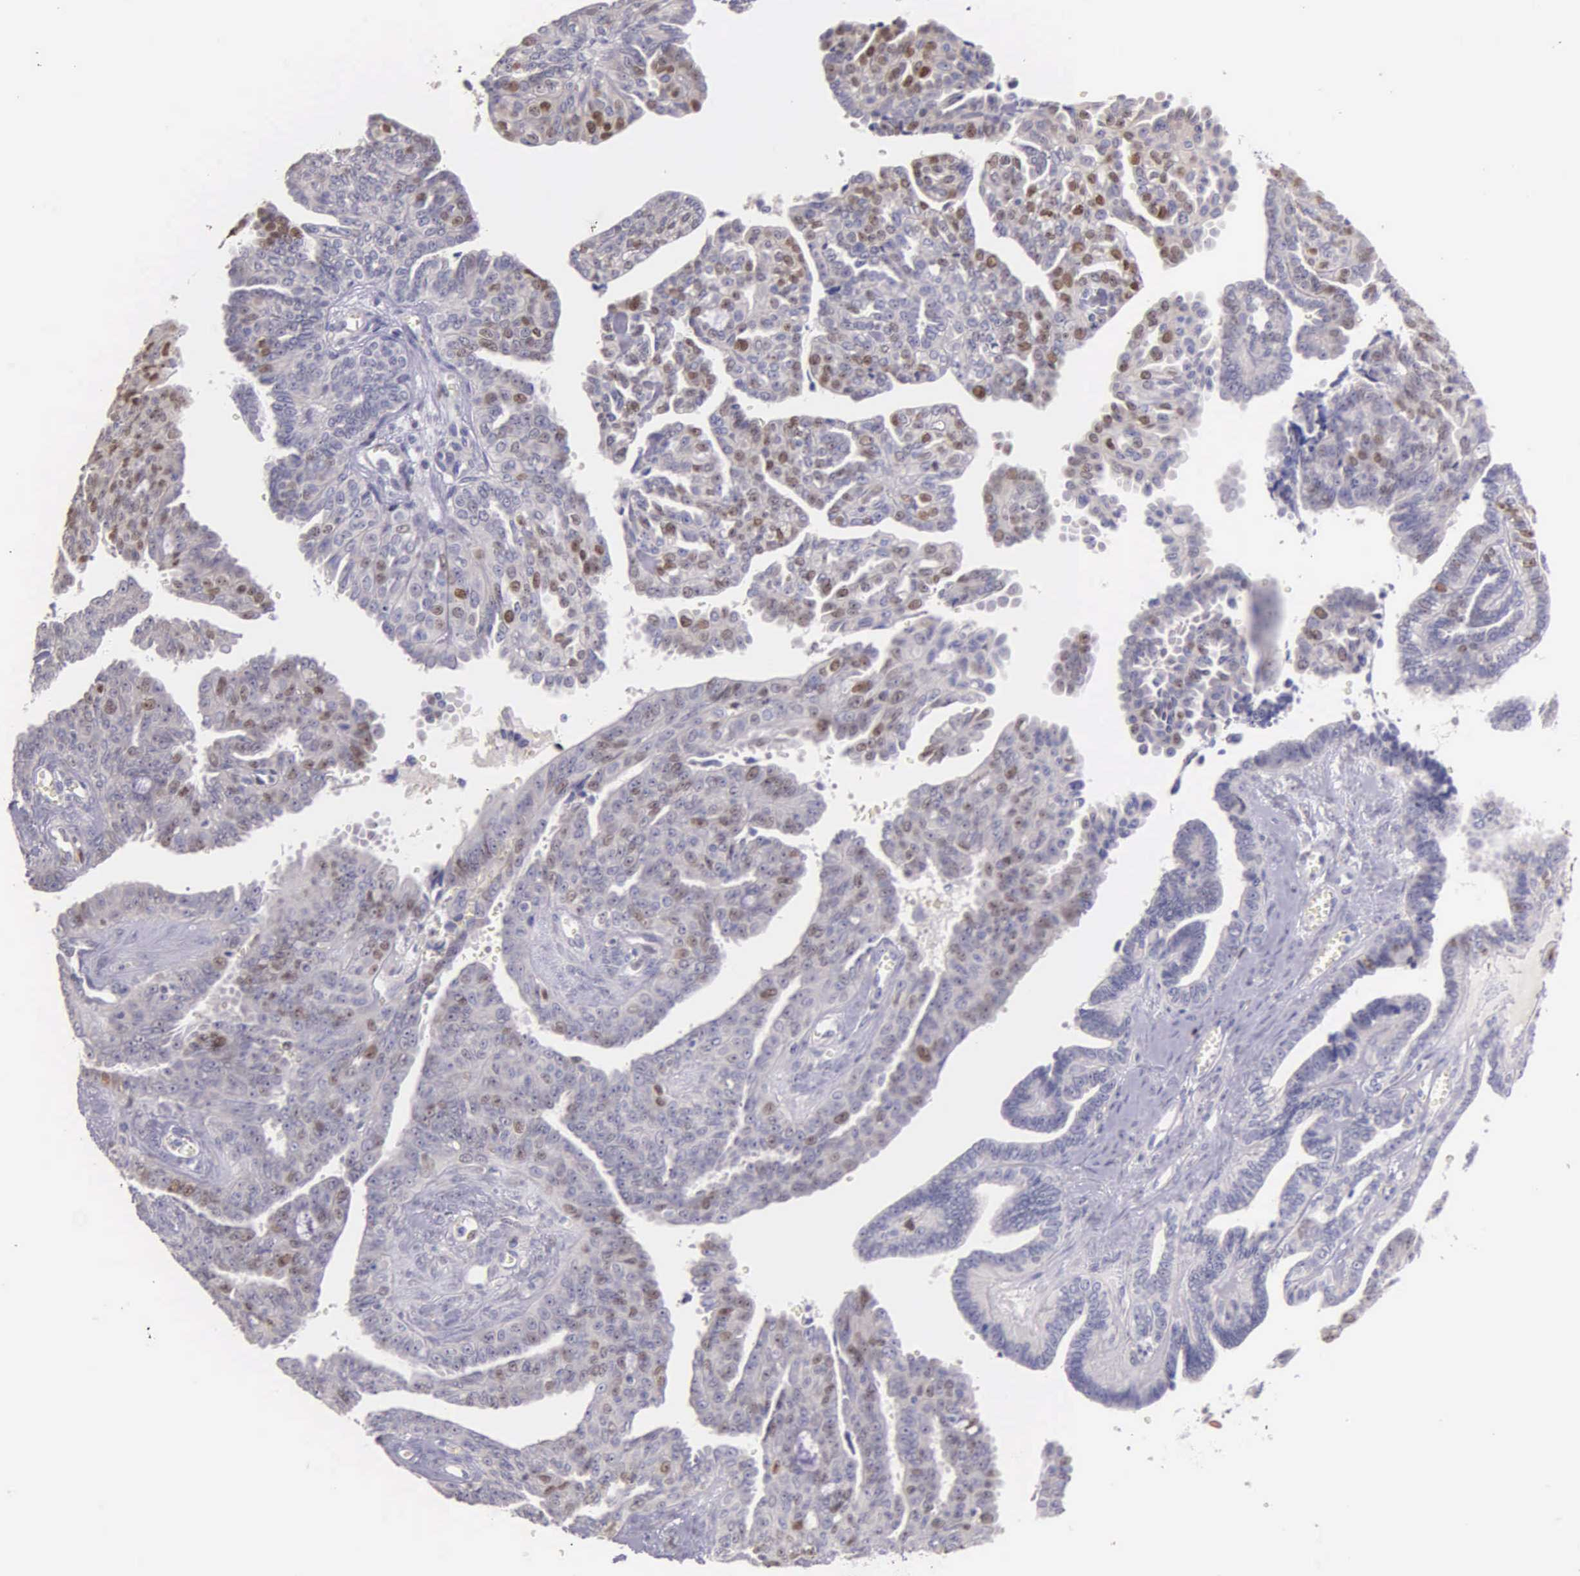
{"staining": {"intensity": "moderate", "quantity": "<25%", "location": "nuclear"}, "tissue": "ovarian cancer", "cell_type": "Tumor cells", "image_type": "cancer", "snomed": [{"axis": "morphology", "description": "Cystadenocarcinoma, serous, NOS"}, {"axis": "topography", "description": "Ovary"}], "caption": "Moderate nuclear protein staining is identified in approximately <25% of tumor cells in ovarian serous cystadenocarcinoma.", "gene": "MCM5", "patient": {"sex": "female", "age": 71}}